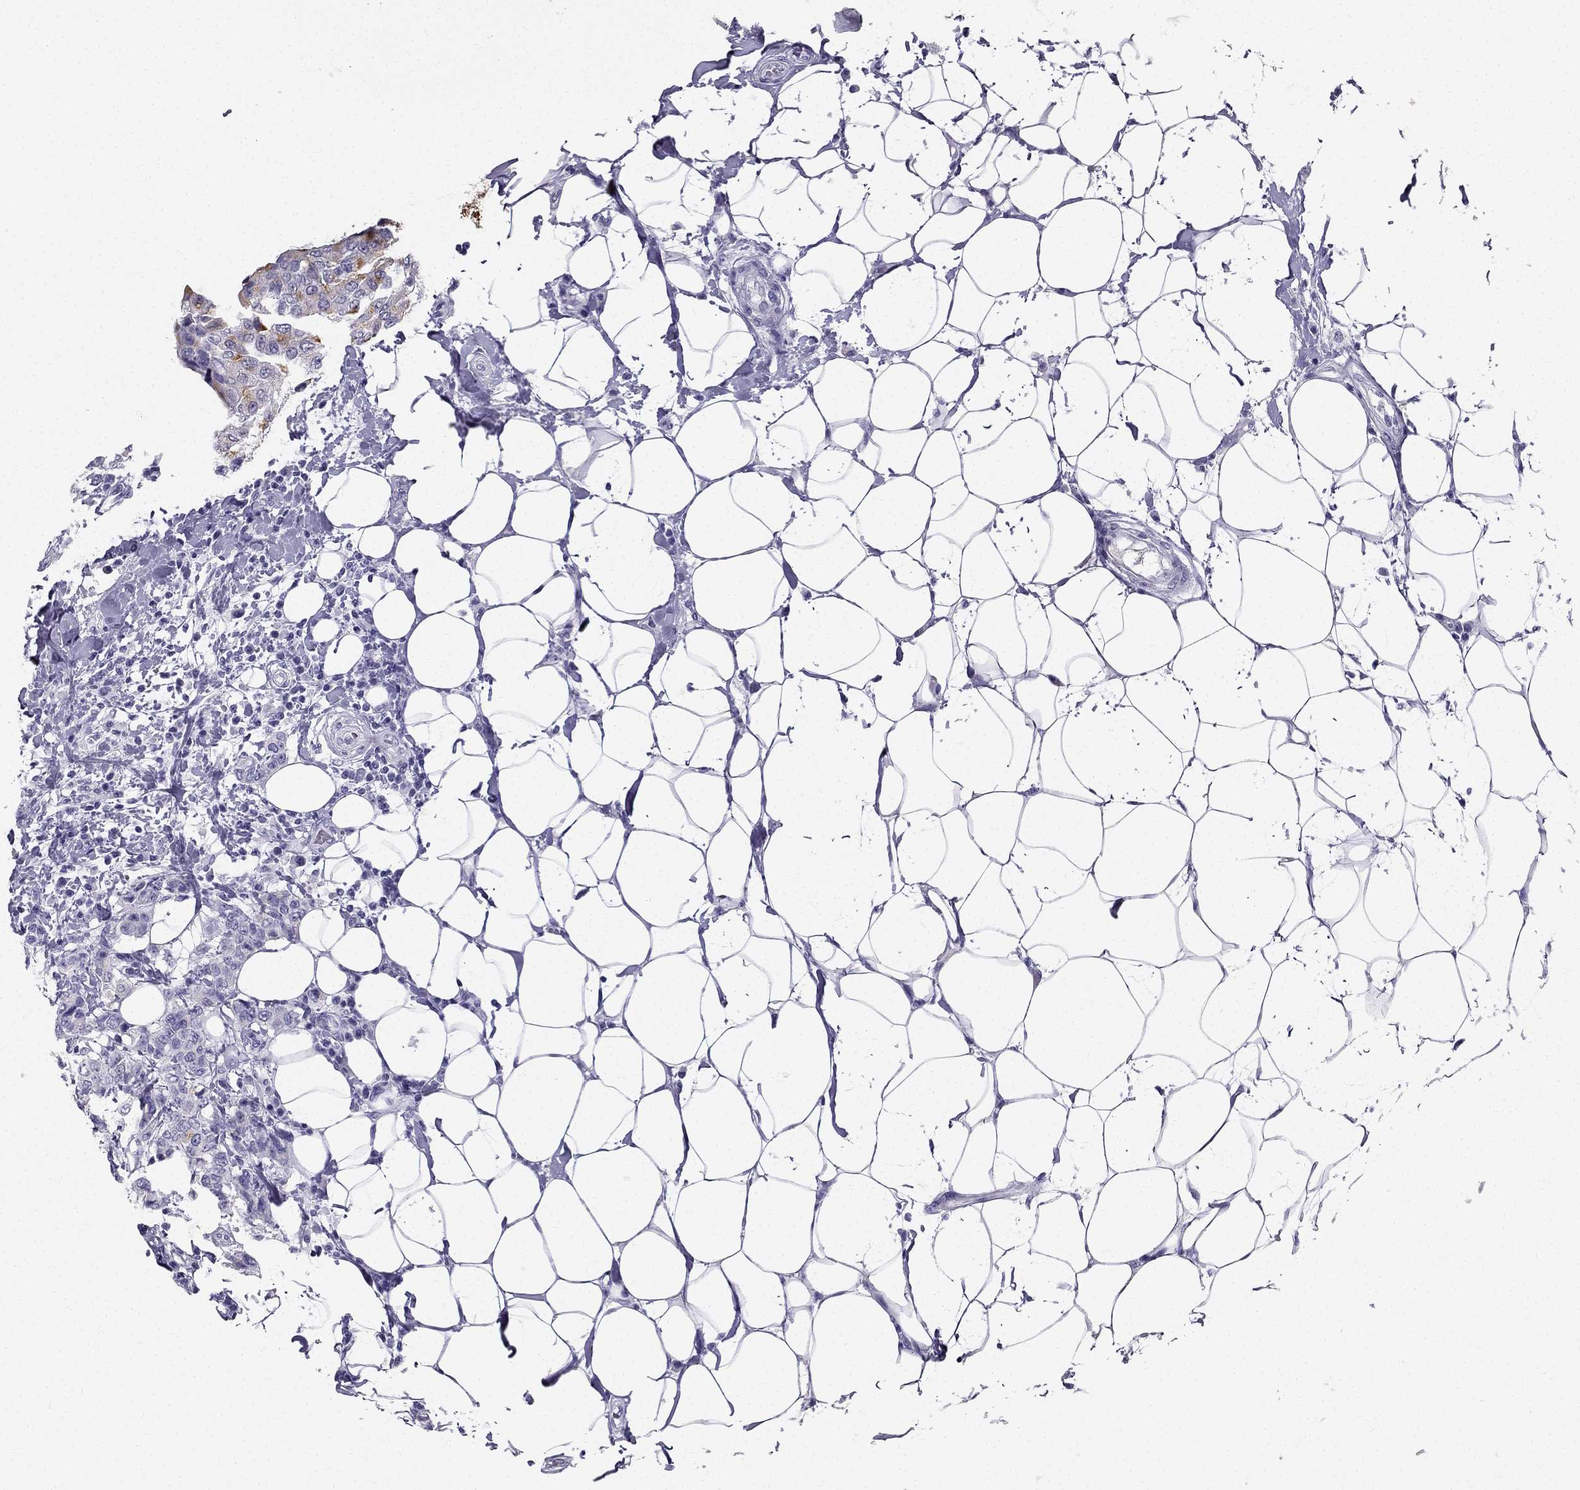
{"staining": {"intensity": "strong", "quantity": "<25%", "location": "cytoplasmic/membranous"}, "tissue": "breast cancer", "cell_type": "Tumor cells", "image_type": "cancer", "snomed": [{"axis": "morphology", "description": "Duct carcinoma"}, {"axis": "topography", "description": "Breast"}], "caption": "Infiltrating ductal carcinoma (breast) stained with IHC exhibits strong cytoplasmic/membranous staining in about <25% of tumor cells.", "gene": "TFF3", "patient": {"sex": "female", "age": 27}}